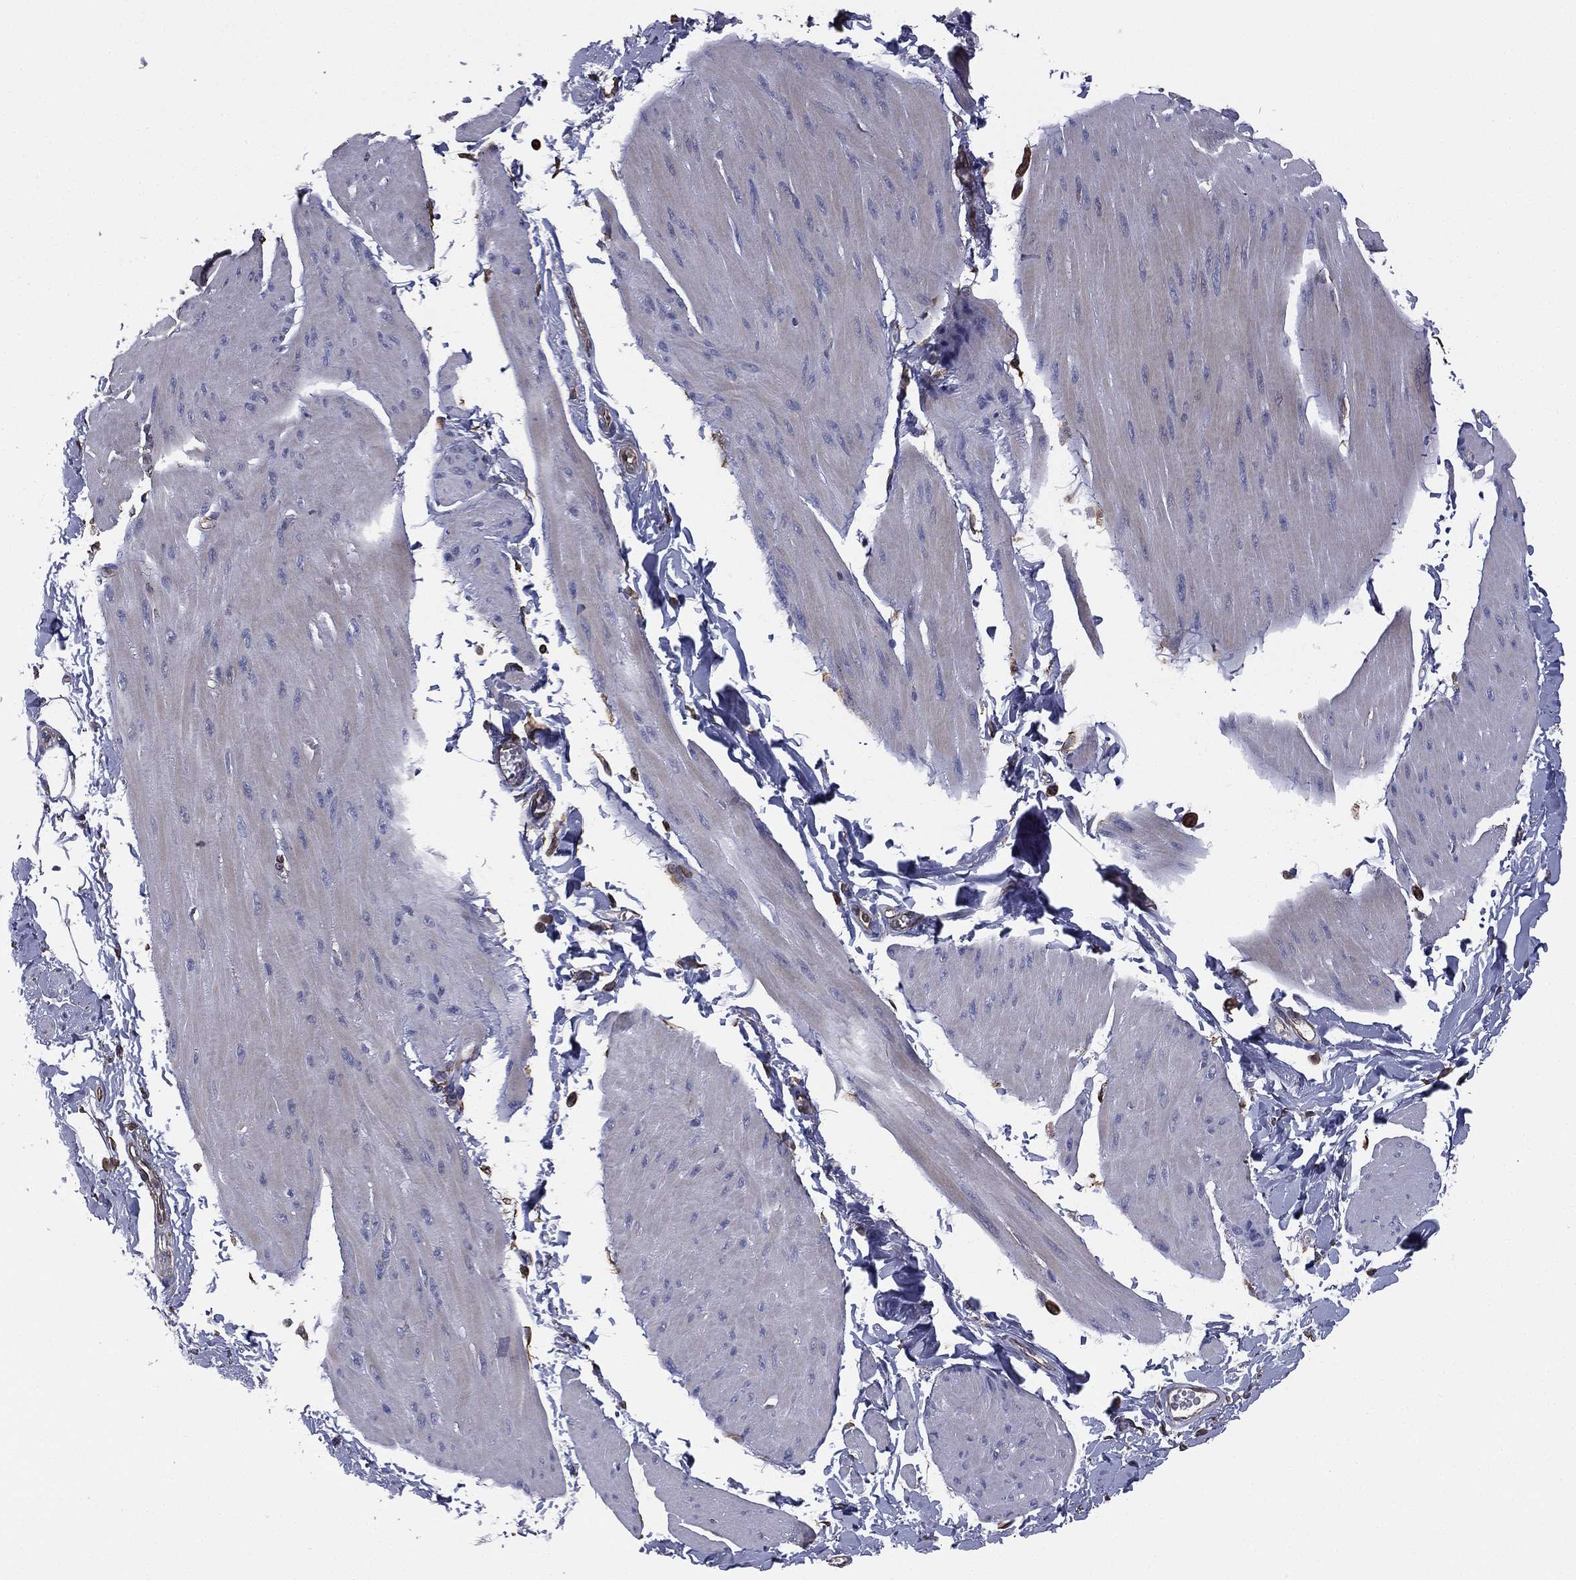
{"staining": {"intensity": "negative", "quantity": "none", "location": "none"}, "tissue": "smooth muscle", "cell_type": "Smooth muscle cells", "image_type": "normal", "snomed": [{"axis": "morphology", "description": "Normal tissue, NOS"}, {"axis": "topography", "description": "Adipose tissue"}, {"axis": "topography", "description": "Smooth muscle"}, {"axis": "topography", "description": "Peripheral nerve tissue"}], "caption": "Image shows no significant protein staining in smooth muscle cells of unremarkable smooth muscle. (Brightfield microscopy of DAB (3,3'-diaminobenzidine) IHC at high magnification).", "gene": "SCUBE1", "patient": {"sex": "male", "age": 83}}